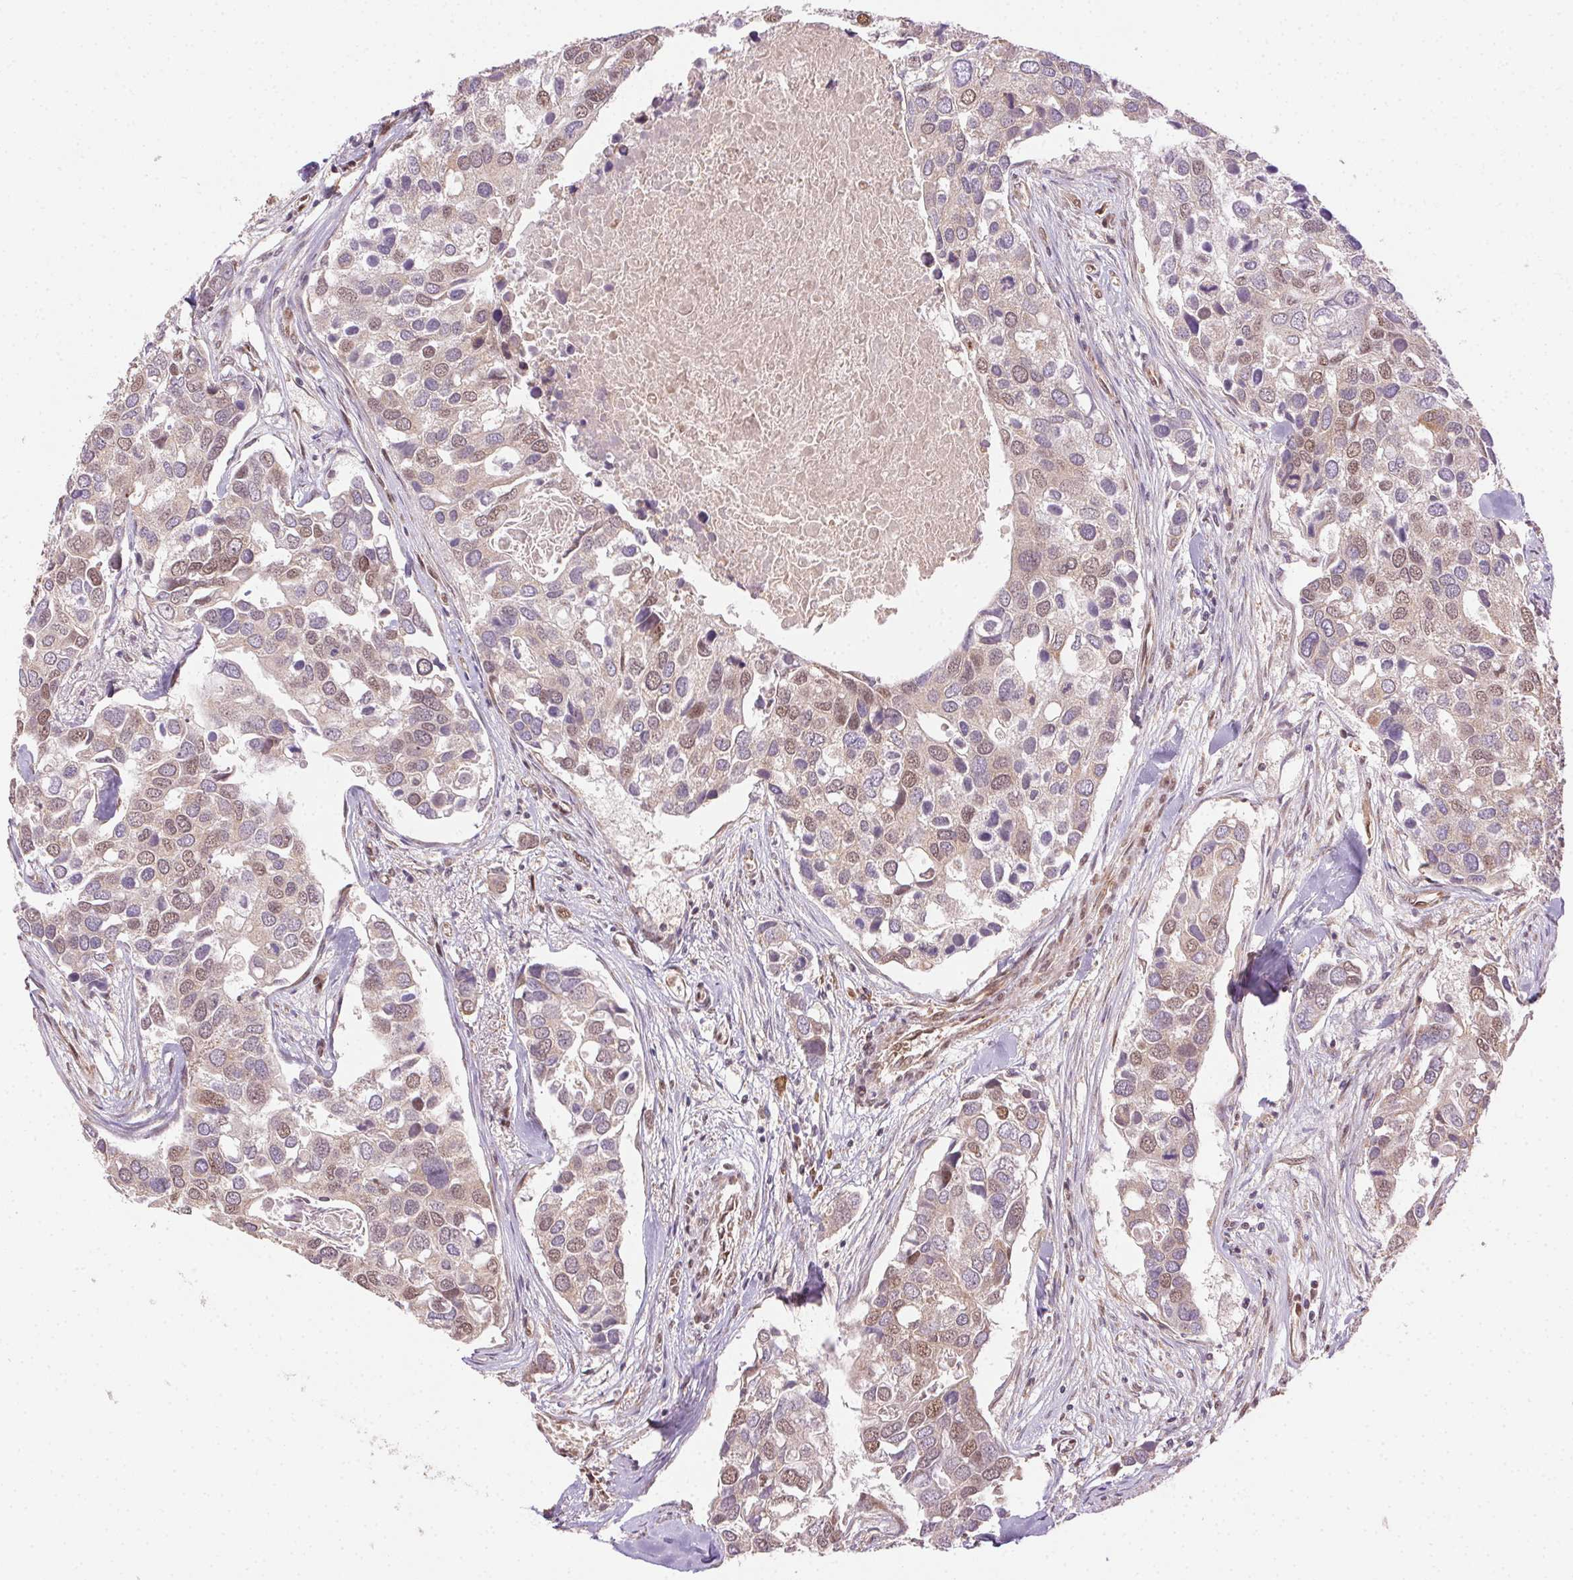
{"staining": {"intensity": "moderate", "quantity": "25%-75%", "location": "cytoplasmic/membranous,nuclear"}, "tissue": "breast cancer", "cell_type": "Tumor cells", "image_type": "cancer", "snomed": [{"axis": "morphology", "description": "Duct carcinoma"}, {"axis": "topography", "description": "Breast"}], "caption": "An image showing moderate cytoplasmic/membranous and nuclear expression in about 25%-75% of tumor cells in breast invasive ductal carcinoma, as visualized by brown immunohistochemical staining.", "gene": "TREML4", "patient": {"sex": "female", "age": 83}}